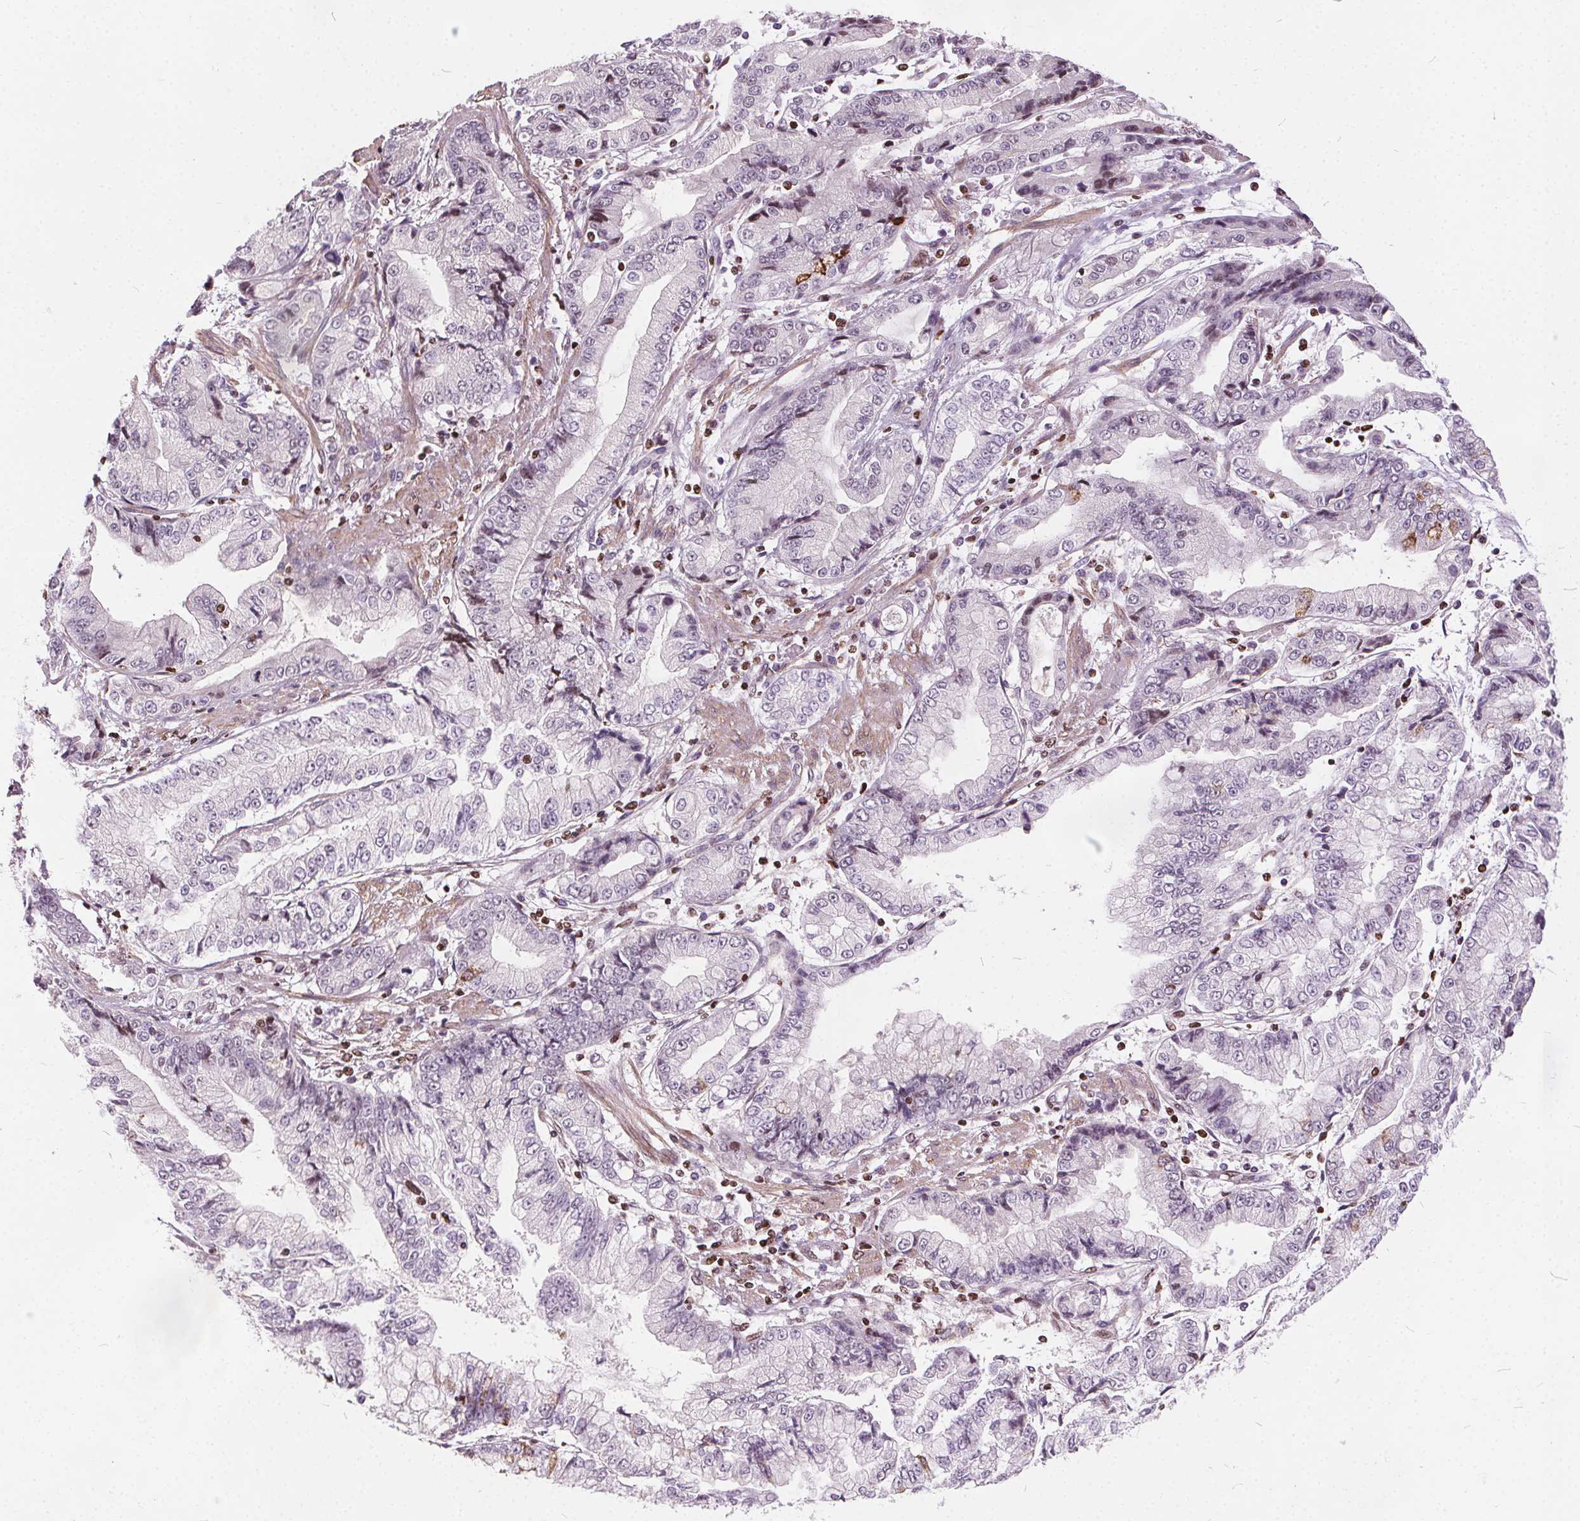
{"staining": {"intensity": "negative", "quantity": "none", "location": "none"}, "tissue": "stomach cancer", "cell_type": "Tumor cells", "image_type": "cancer", "snomed": [{"axis": "morphology", "description": "Adenocarcinoma, NOS"}, {"axis": "topography", "description": "Stomach, upper"}], "caption": "Immunohistochemical staining of adenocarcinoma (stomach) reveals no significant expression in tumor cells.", "gene": "ISLR2", "patient": {"sex": "female", "age": 74}}